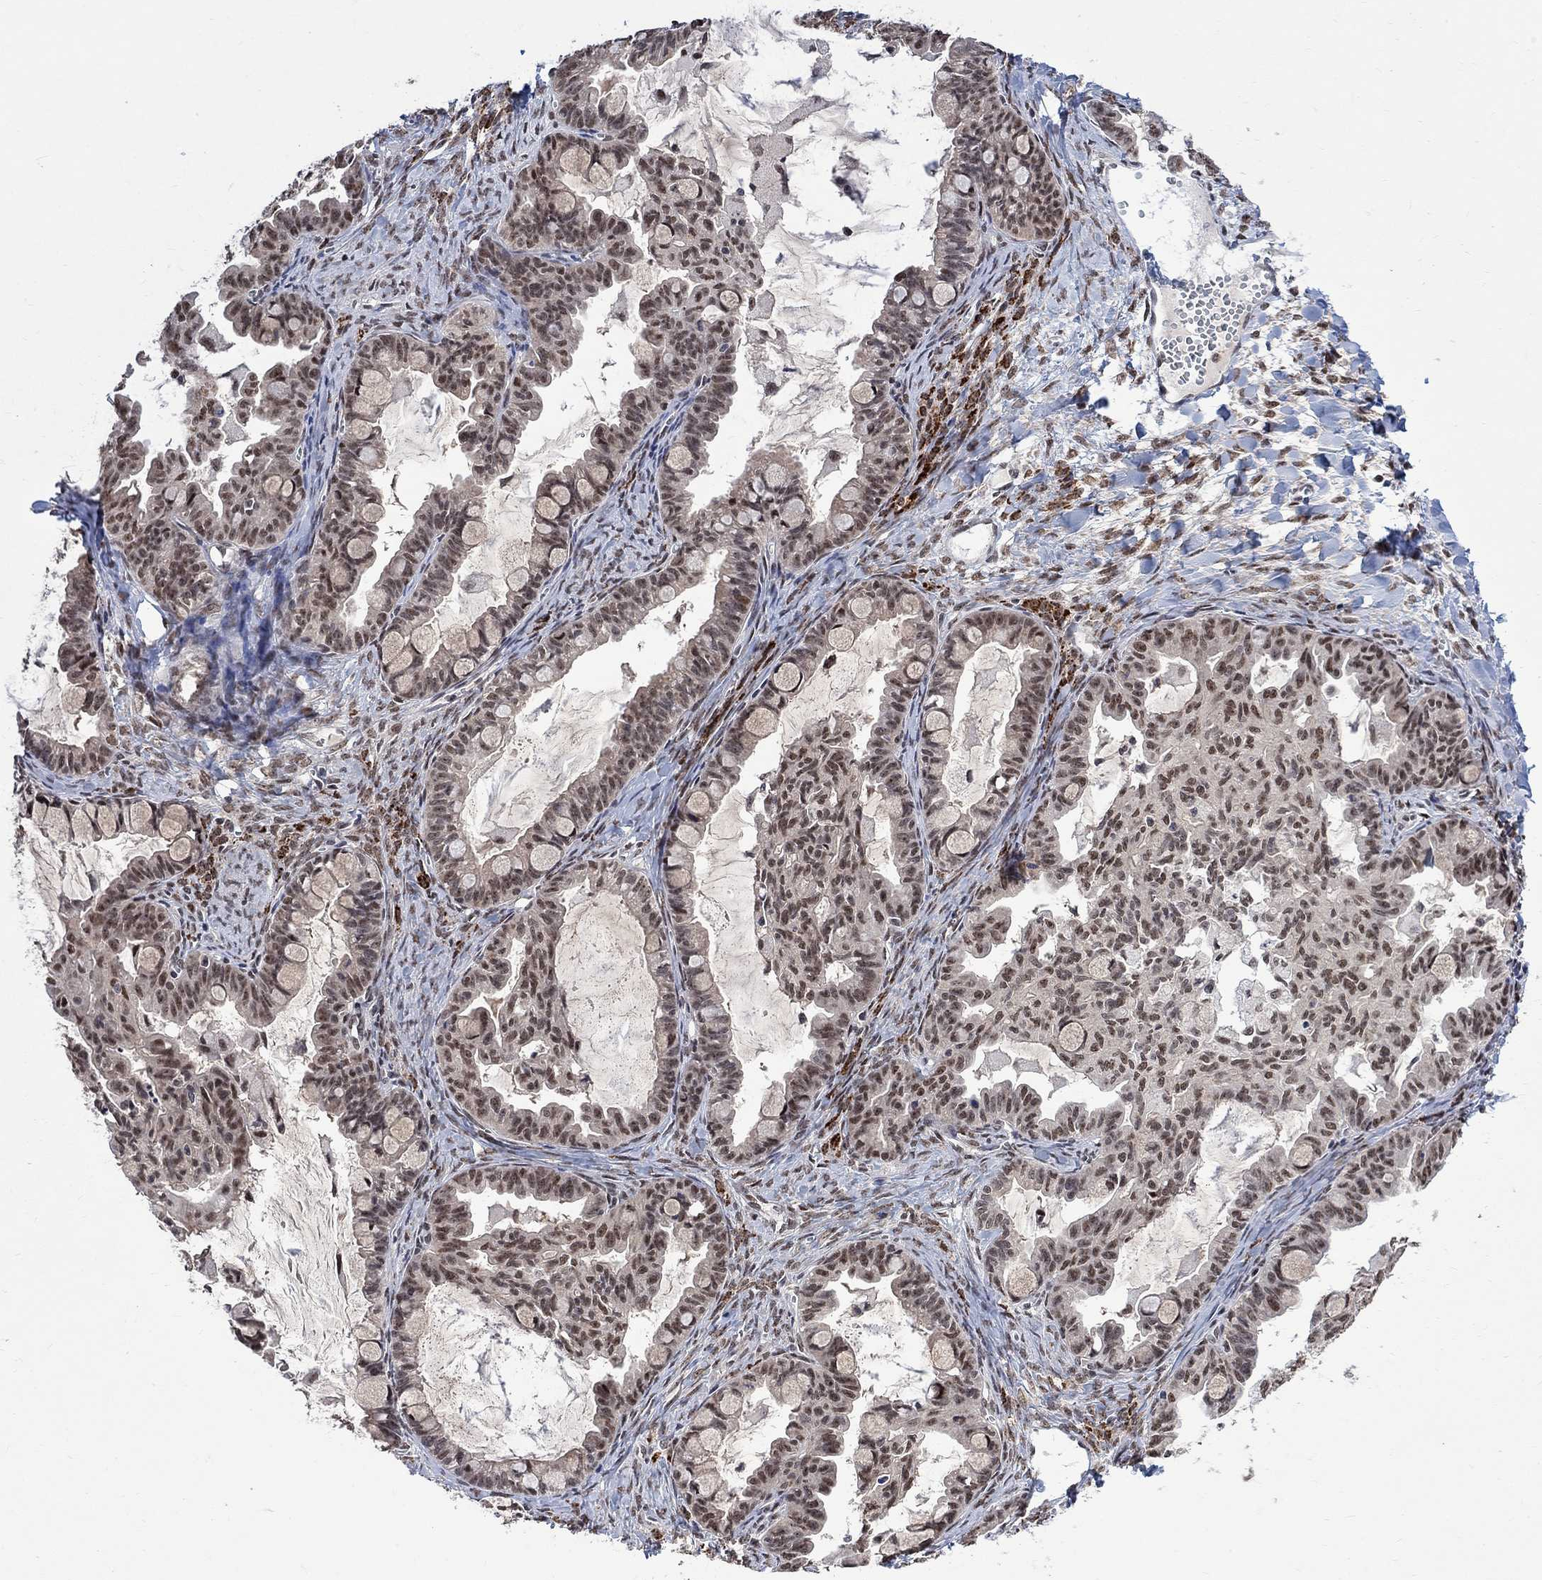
{"staining": {"intensity": "strong", "quantity": "<25%", "location": "nuclear"}, "tissue": "ovarian cancer", "cell_type": "Tumor cells", "image_type": "cancer", "snomed": [{"axis": "morphology", "description": "Cystadenocarcinoma, mucinous, NOS"}, {"axis": "topography", "description": "Ovary"}], "caption": "A high-resolution photomicrograph shows IHC staining of ovarian cancer, which displays strong nuclear positivity in approximately <25% of tumor cells.", "gene": "E4F1", "patient": {"sex": "female", "age": 63}}